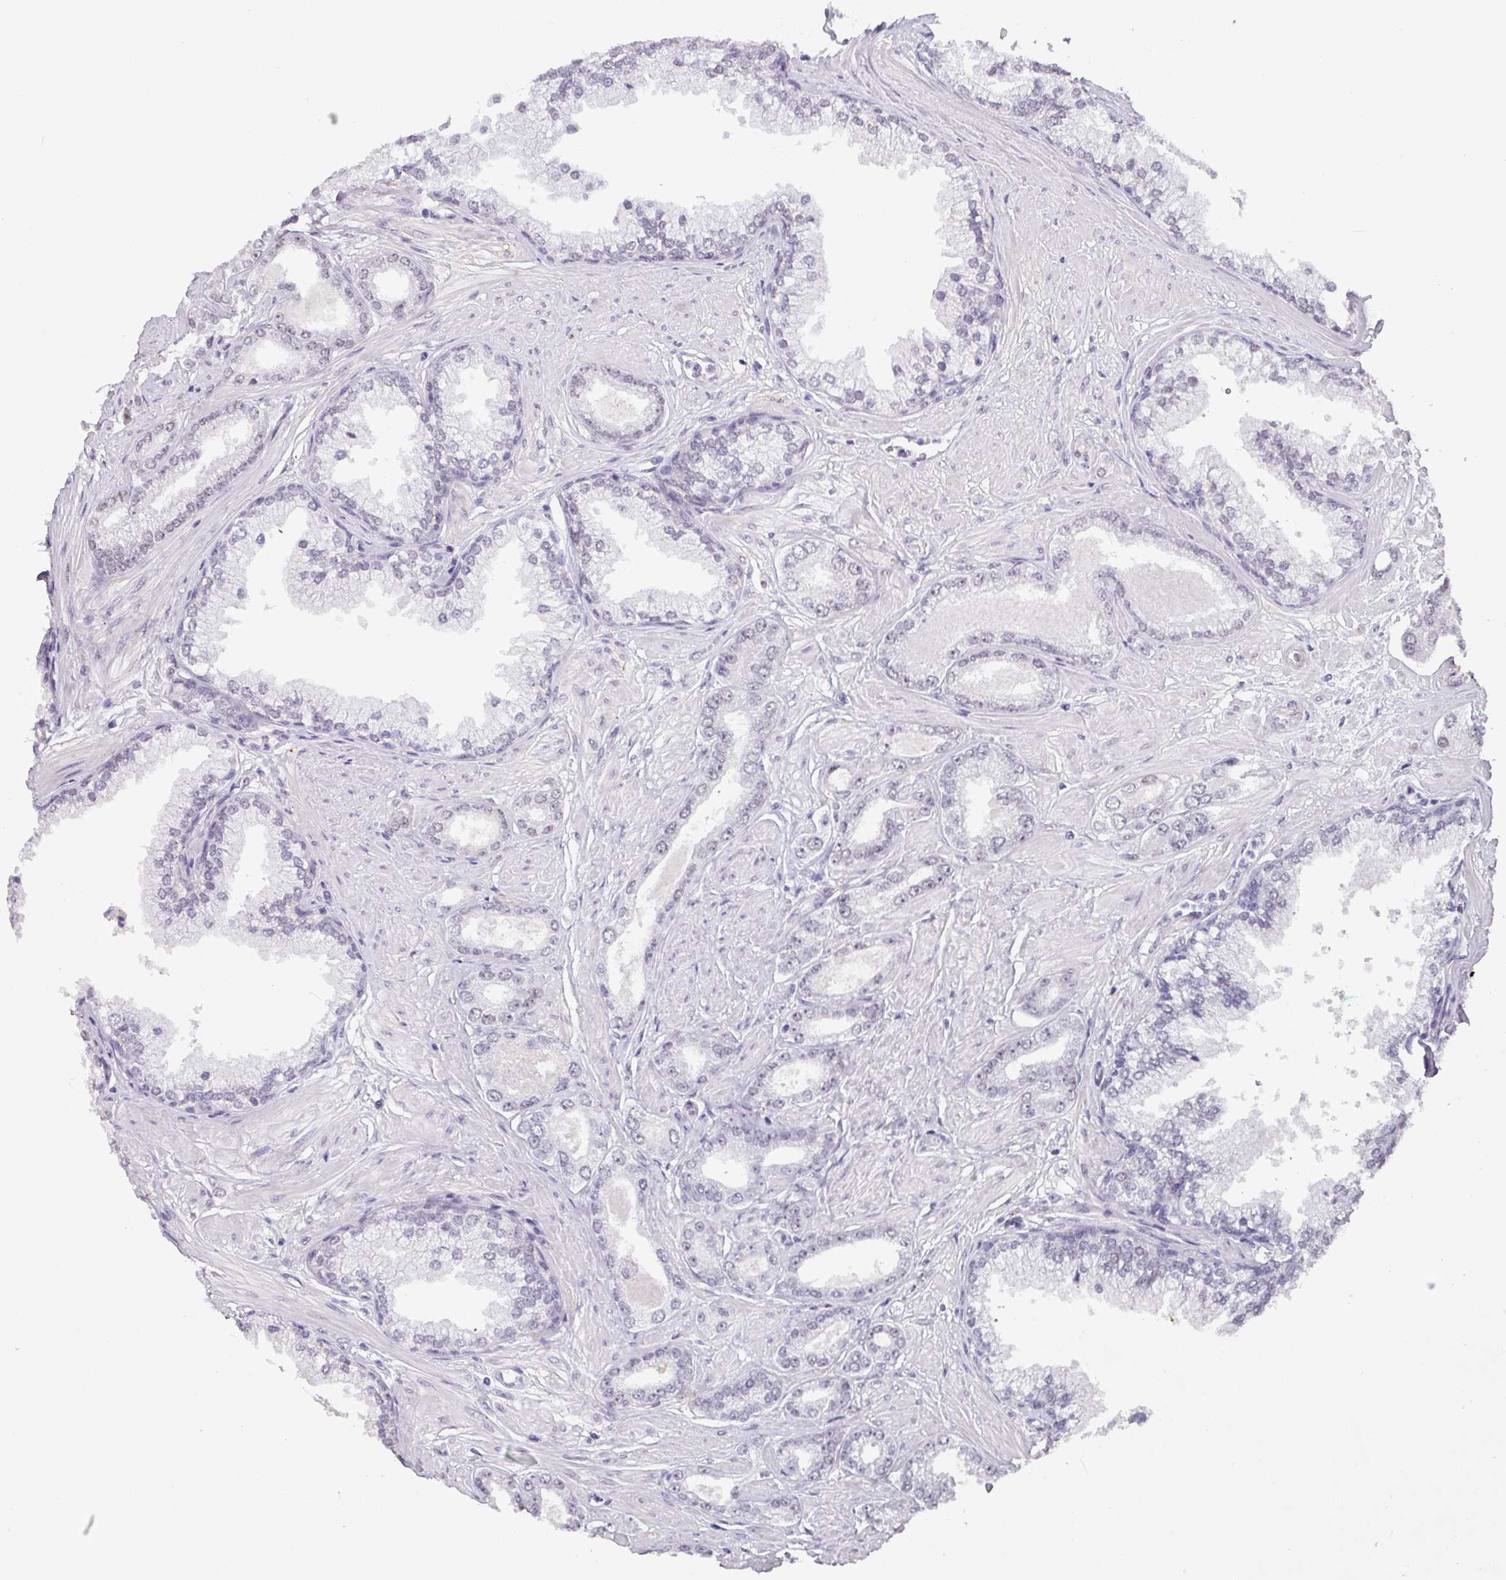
{"staining": {"intensity": "negative", "quantity": "none", "location": "none"}, "tissue": "prostate cancer", "cell_type": "Tumor cells", "image_type": "cancer", "snomed": [{"axis": "morphology", "description": "Adenocarcinoma, Low grade"}, {"axis": "topography", "description": "Prostate"}], "caption": "A high-resolution histopathology image shows immunohistochemistry staining of prostate cancer, which displays no significant expression in tumor cells.", "gene": "C1QB", "patient": {"sex": "male", "age": 60}}